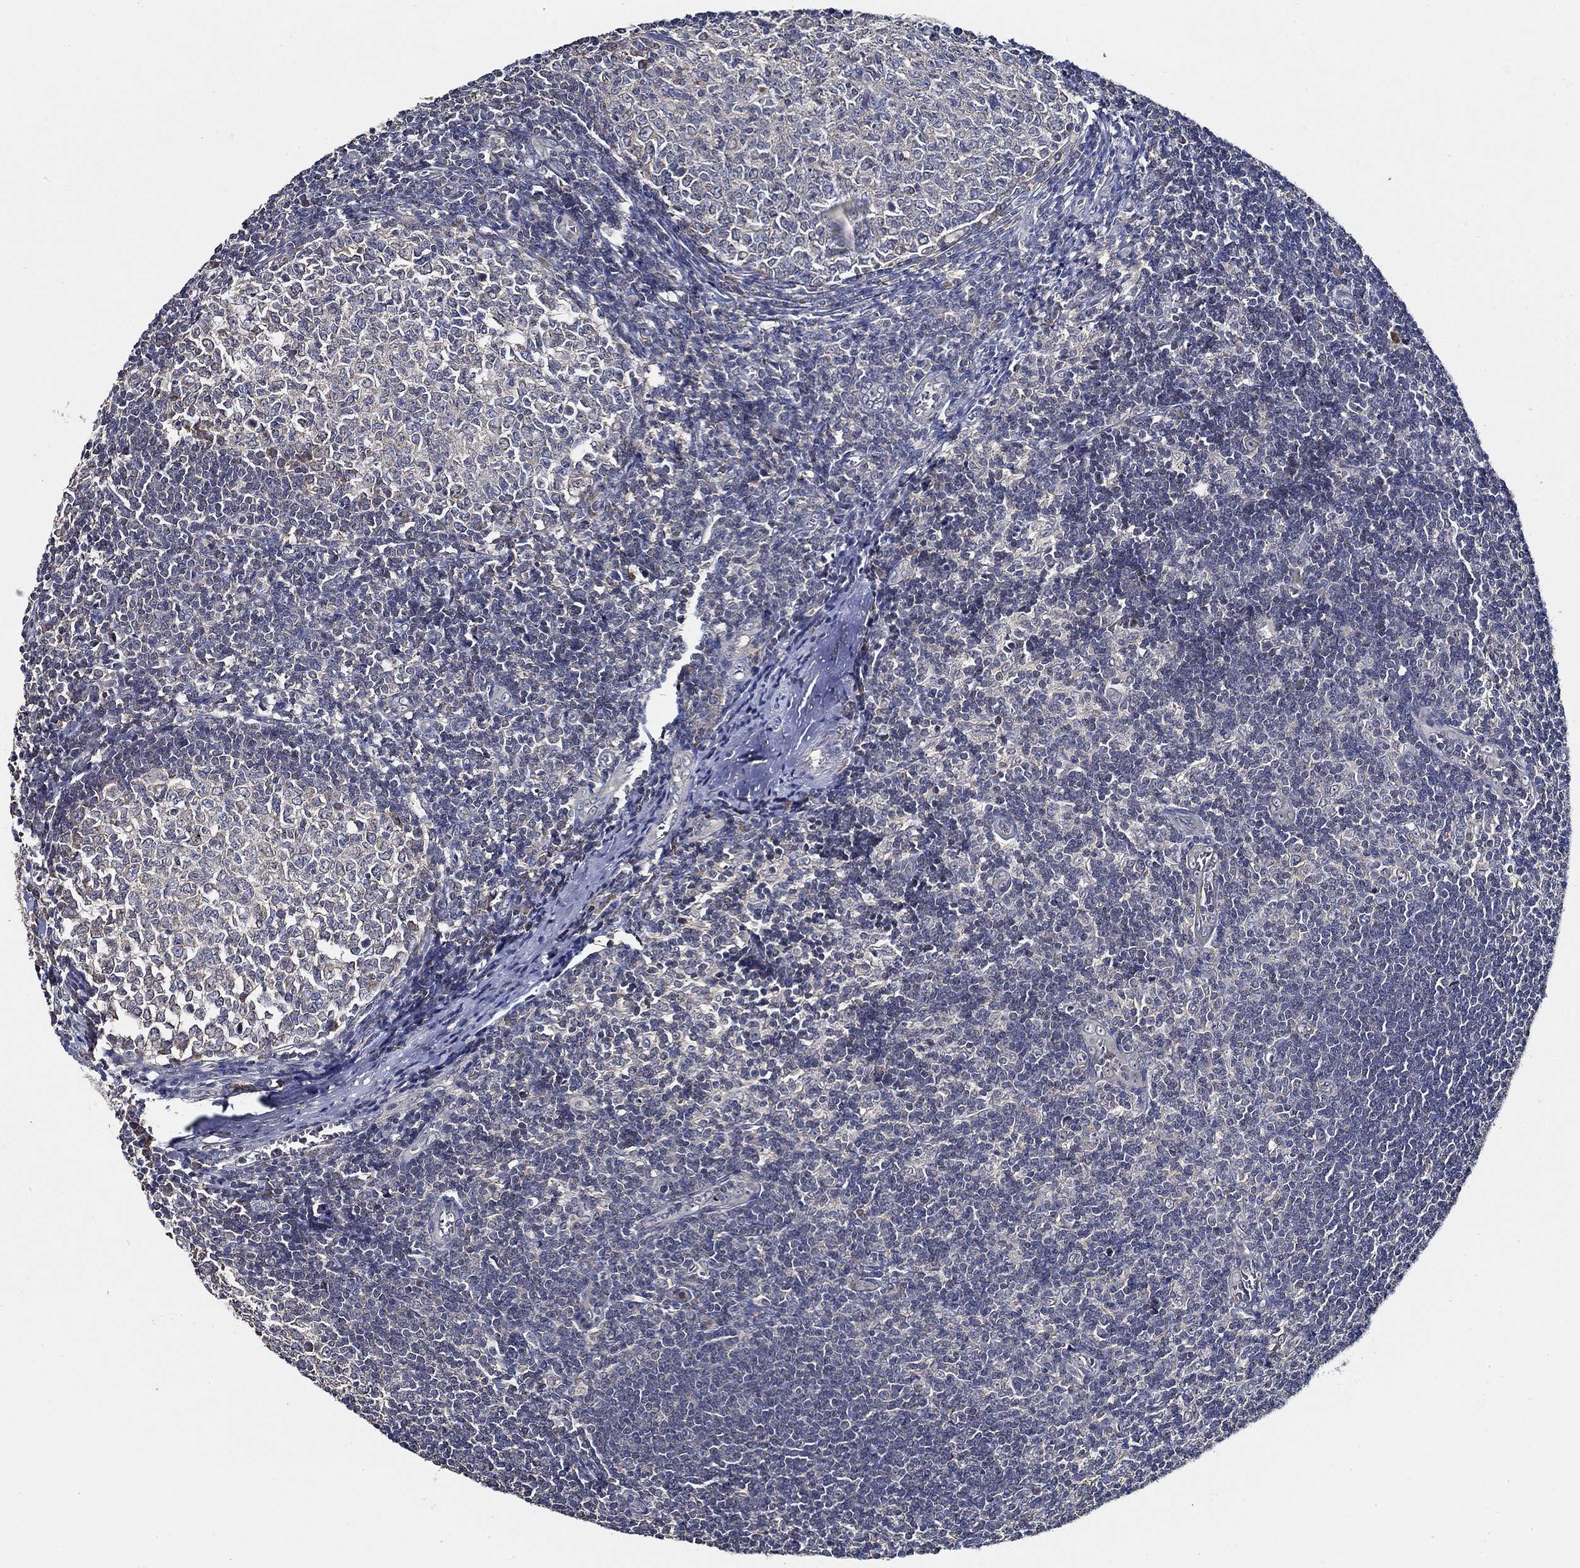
{"staining": {"intensity": "moderate", "quantity": "<25%", "location": "cytoplasmic/membranous"}, "tissue": "tonsil", "cell_type": "Germinal center cells", "image_type": "normal", "snomed": [{"axis": "morphology", "description": "Normal tissue, NOS"}, {"axis": "topography", "description": "Tonsil"}], "caption": "A high-resolution micrograph shows immunohistochemistry (IHC) staining of unremarkable tonsil, which reveals moderate cytoplasmic/membranous expression in approximately <25% of germinal center cells. The staining is performed using DAB brown chromogen to label protein expression. The nuclei are counter-stained blue using hematoxylin.", "gene": "WDR53", "patient": {"sex": "male", "age": 33}}